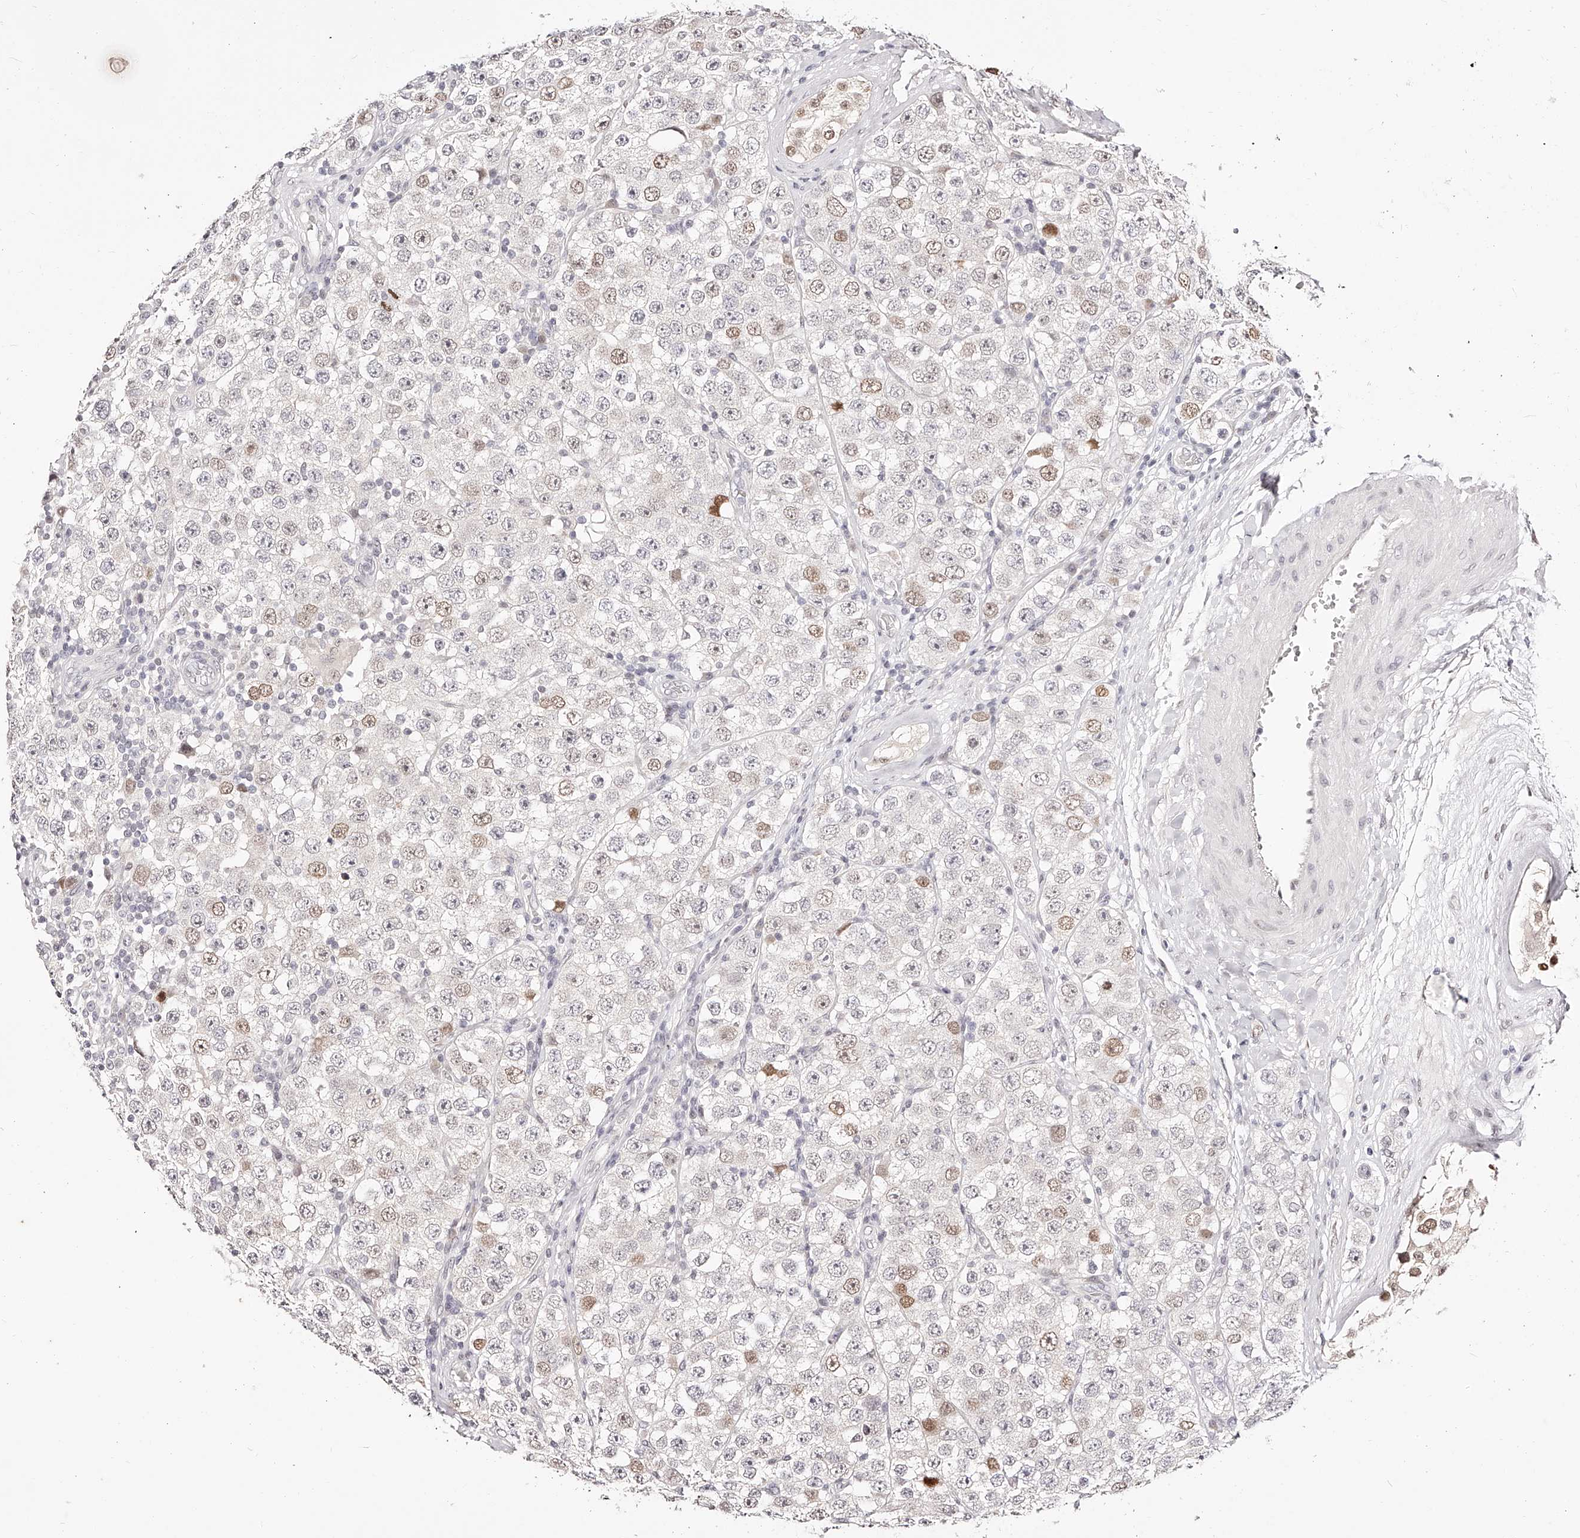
{"staining": {"intensity": "weak", "quantity": "<25%", "location": "nuclear"}, "tissue": "testis cancer", "cell_type": "Tumor cells", "image_type": "cancer", "snomed": [{"axis": "morphology", "description": "Seminoma, NOS"}, {"axis": "topography", "description": "Testis"}], "caption": "IHC micrograph of human seminoma (testis) stained for a protein (brown), which displays no staining in tumor cells.", "gene": "USF3", "patient": {"sex": "male", "age": 28}}